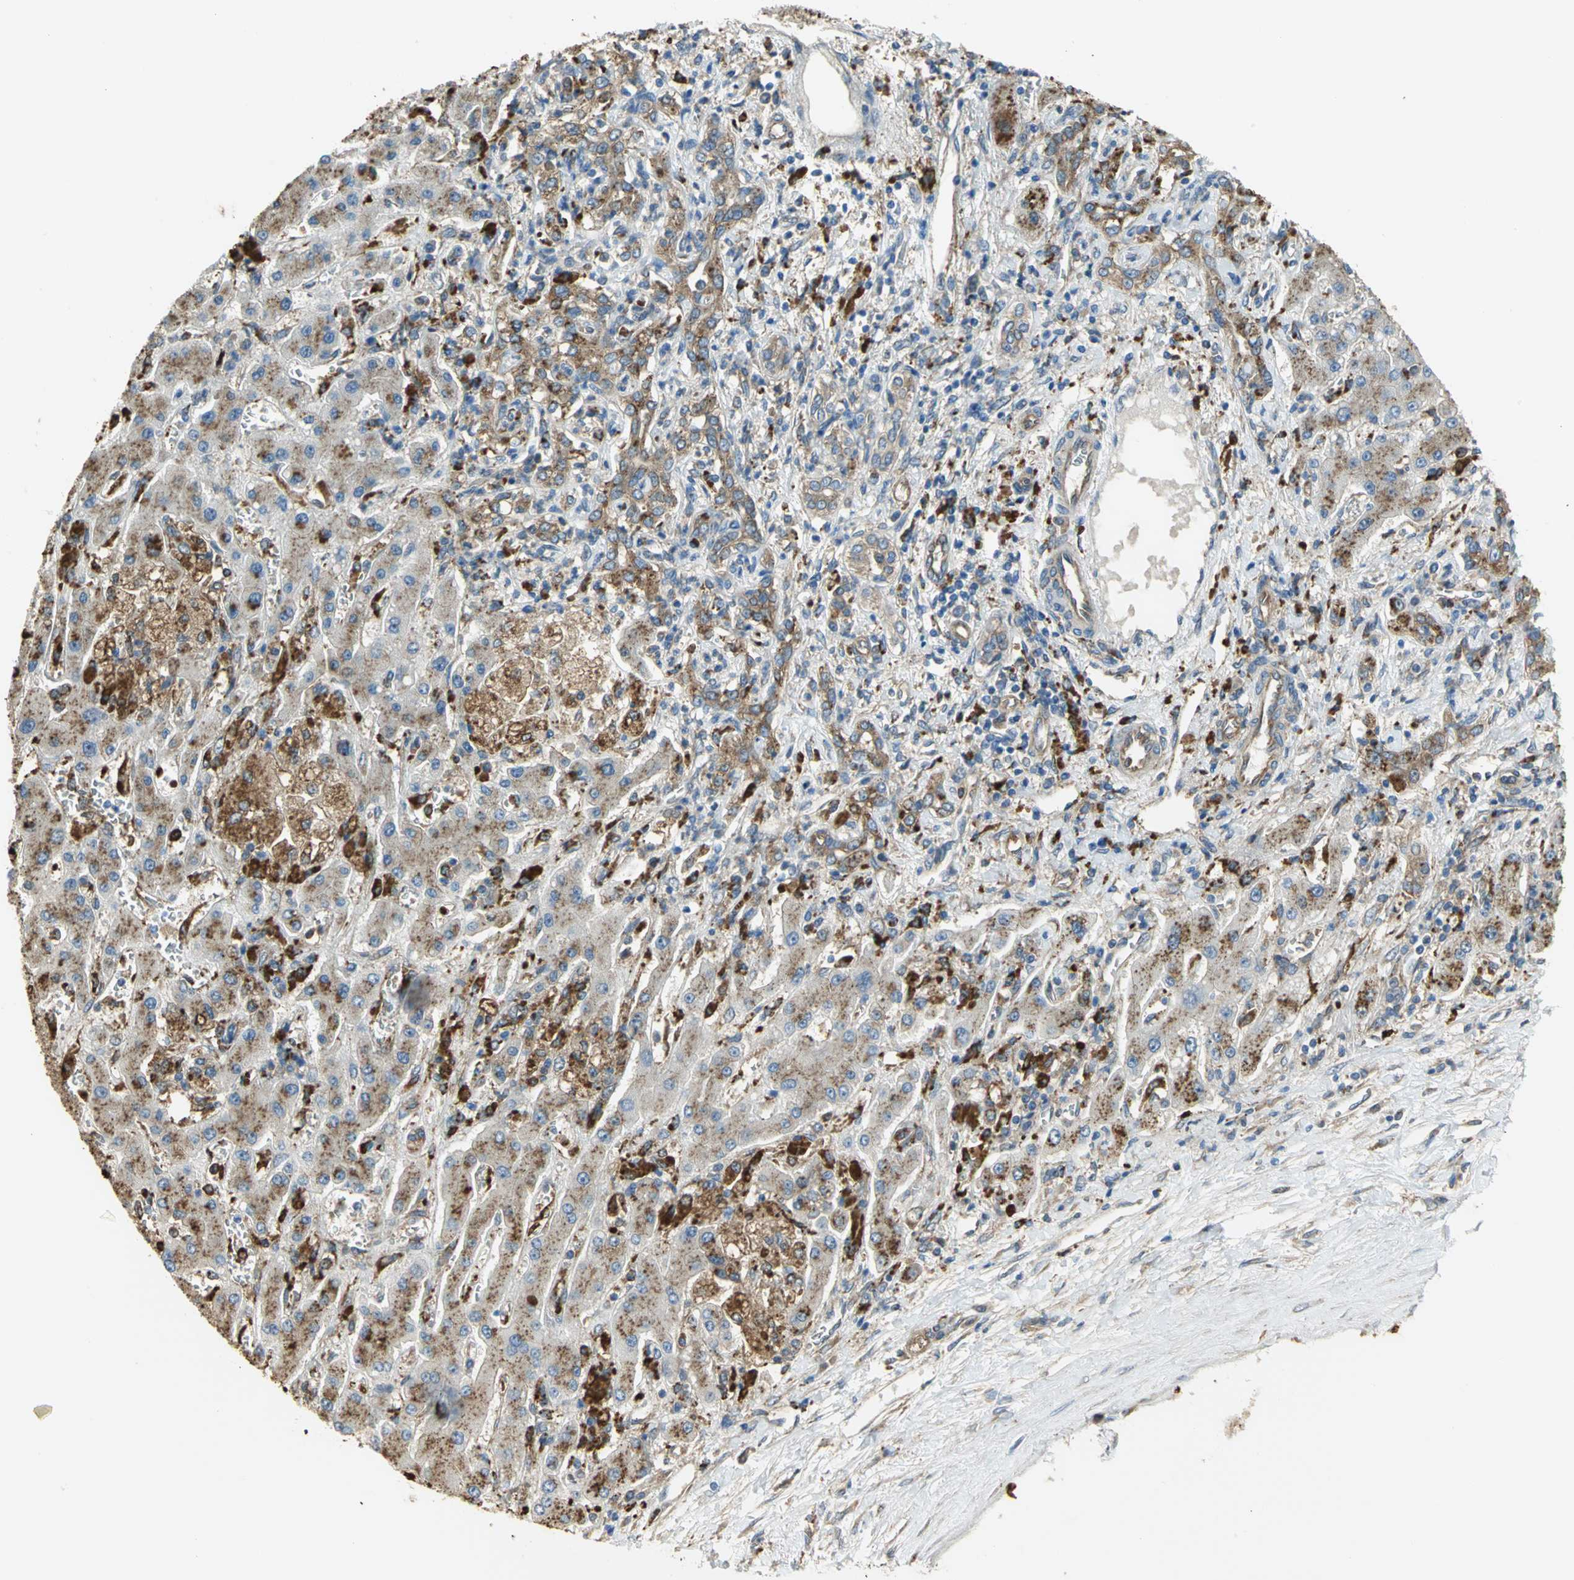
{"staining": {"intensity": "strong", "quantity": "25%-75%", "location": "cytoplasmic/membranous"}, "tissue": "liver cancer", "cell_type": "Tumor cells", "image_type": "cancer", "snomed": [{"axis": "morphology", "description": "Cholangiocarcinoma"}, {"axis": "topography", "description": "Liver"}], "caption": "Liver cancer stained for a protein (brown) shows strong cytoplasmic/membranous positive staining in about 25%-75% of tumor cells.", "gene": "DIAPH2", "patient": {"sex": "male", "age": 50}}